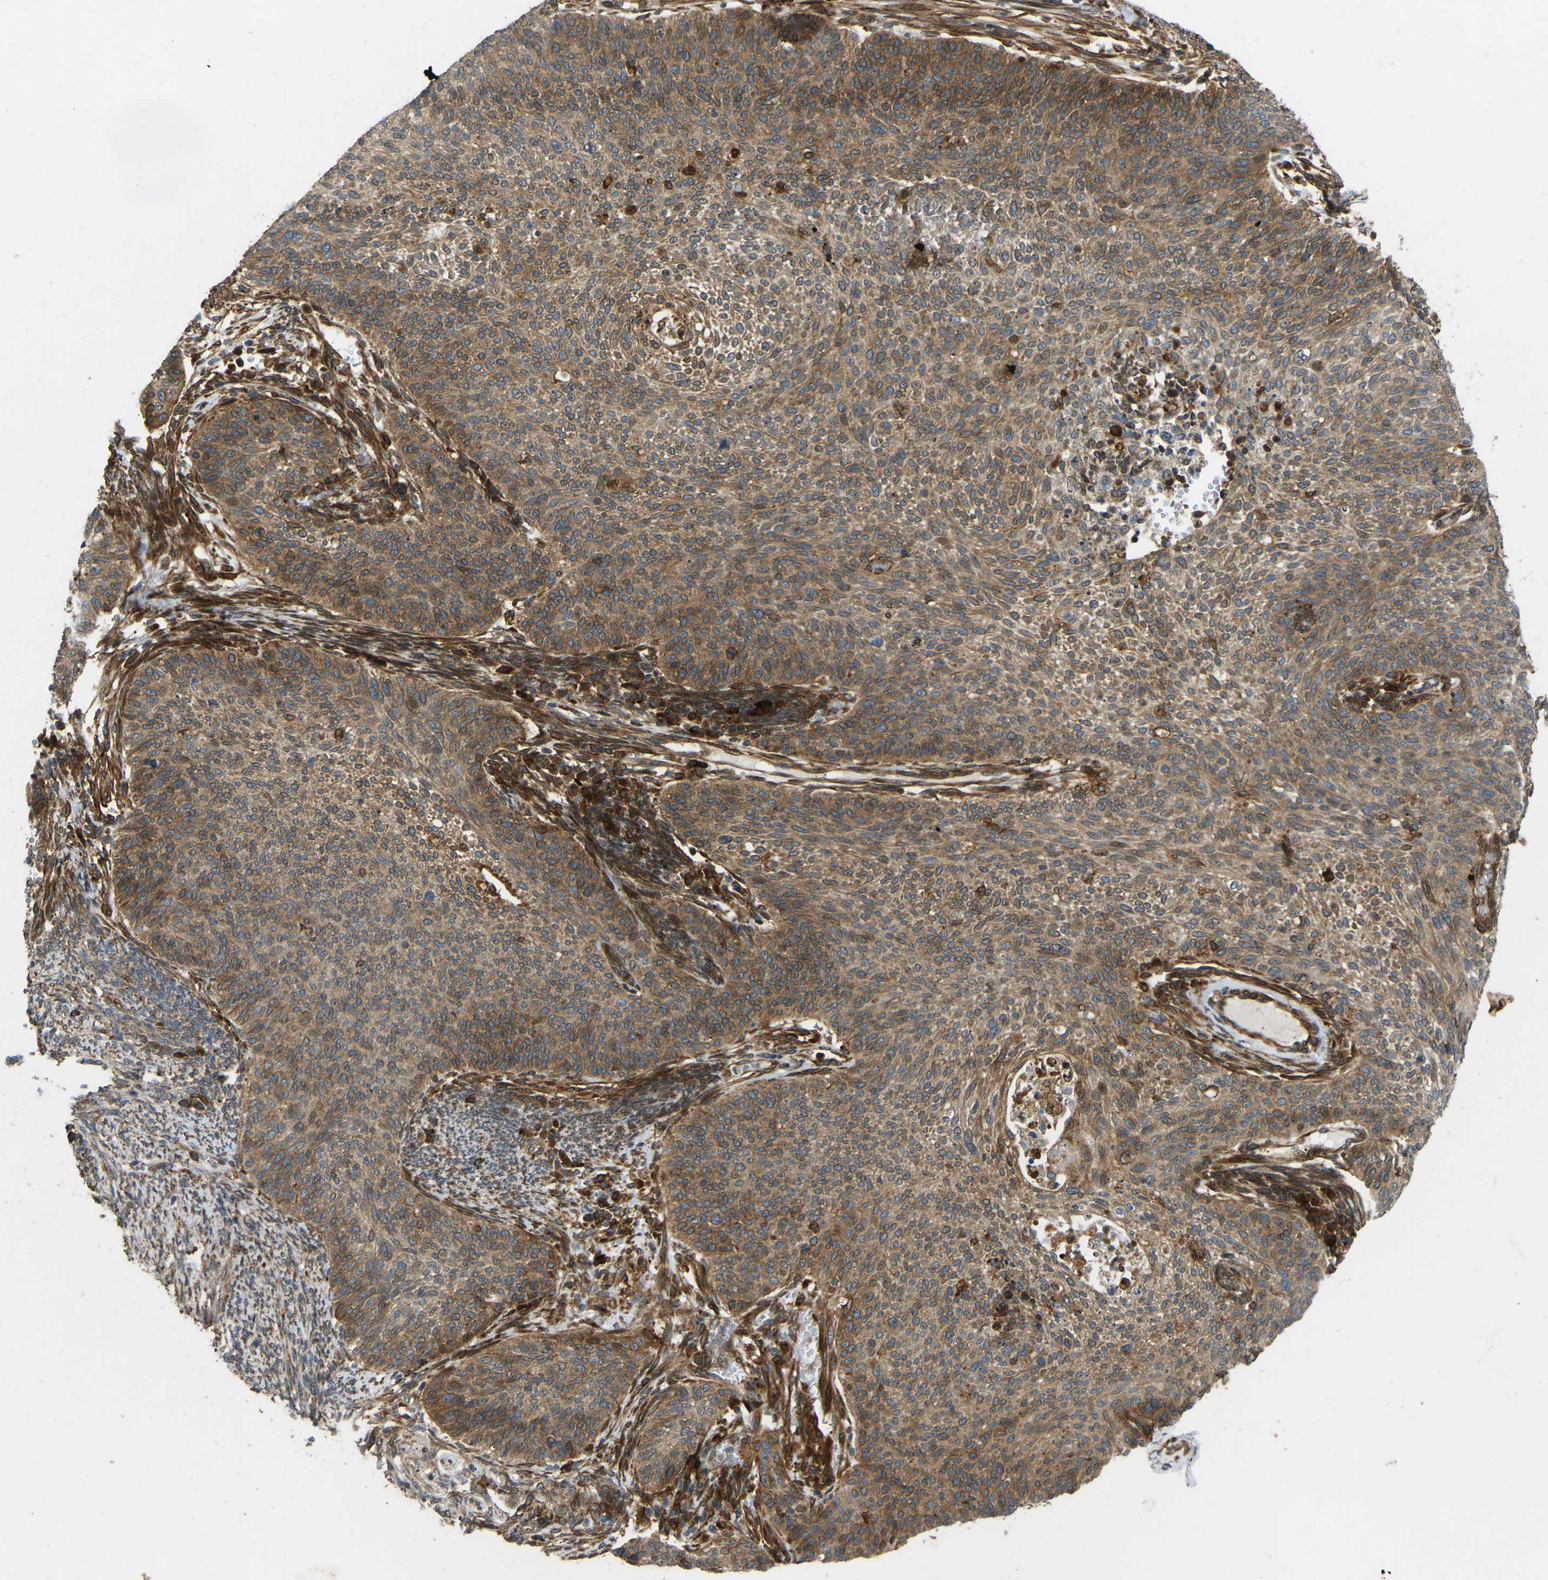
{"staining": {"intensity": "moderate", "quantity": ">75%", "location": "cytoplasmic/membranous"}, "tissue": "cervical cancer", "cell_type": "Tumor cells", "image_type": "cancer", "snomed": [{"axis": "morphology", "description": "Squamous cell carcinoma, NOS"}, {"axis": "topography", "description": "Cervix"}], "caption": "Tumor cells reveal moderate cytoplasmic/membranous staining in approximately >75% of cells in cervical cancer (squamous cell carcinoma).", "gene": "OS9", "patient": {"sex": "female", "age": 70}}